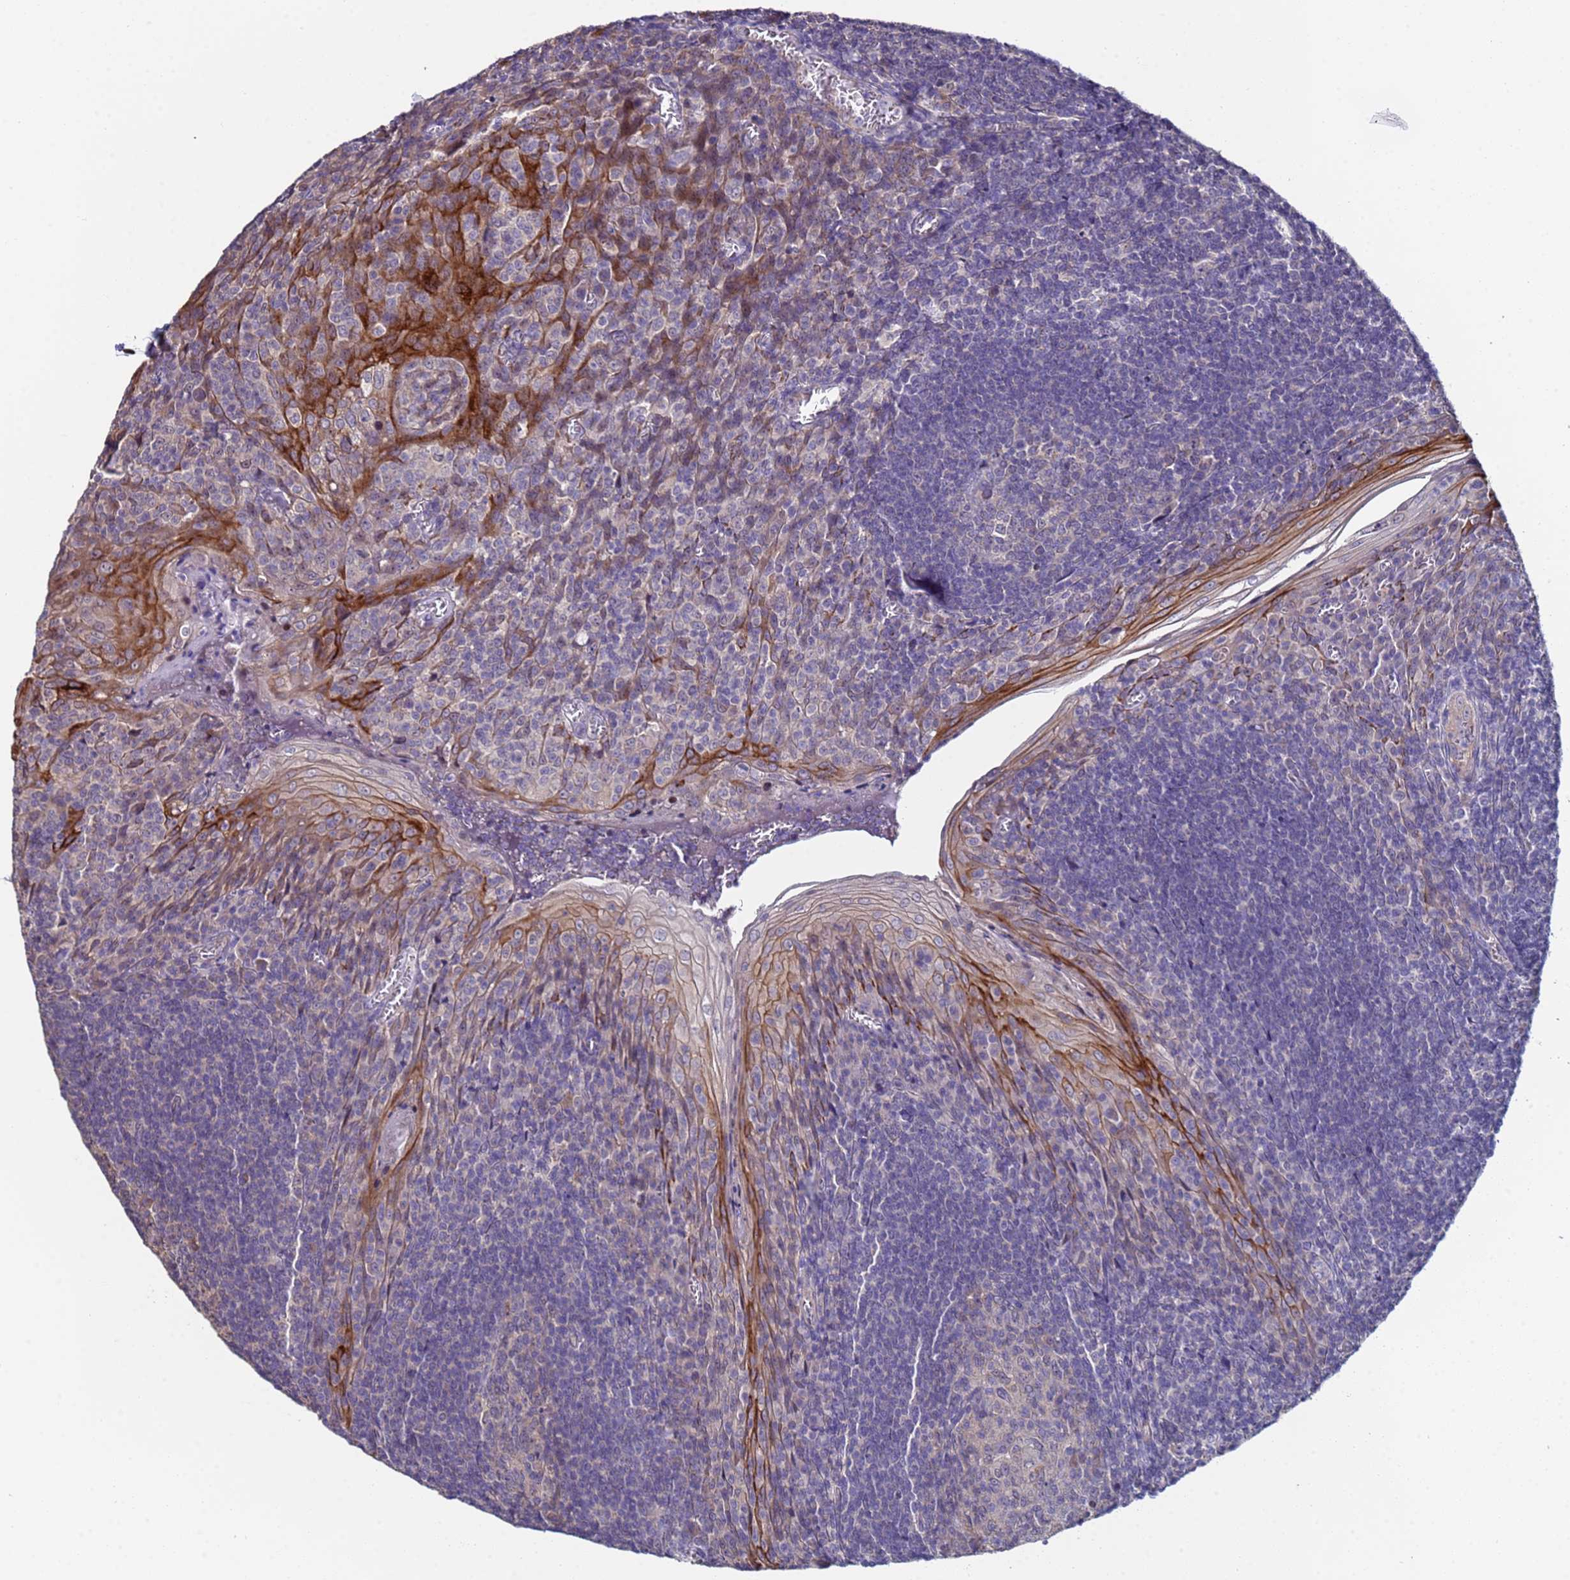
{"staining": {"intensity": "negative", "quantity": "none", "location": "none"}, "tissue": "tonsil", "cell_type": "Germinal center cells", "image_type": "normal", "snomed": [{"axis": "morphology", "description": "Normal tissue, NOS"}, {"axis": "topography", "description": "Tonsil"}], "caption": "Tonsil was stained to show a protein in brown. There is no significant expression in germinal center cells. (Brightfield microscopy of DAB (3,3'-diaminobenzidine) immunohistochemistry (IHC) at high magnification).", "gene": "CLHC1", "patient": {"sex": "male", "age": 27}}